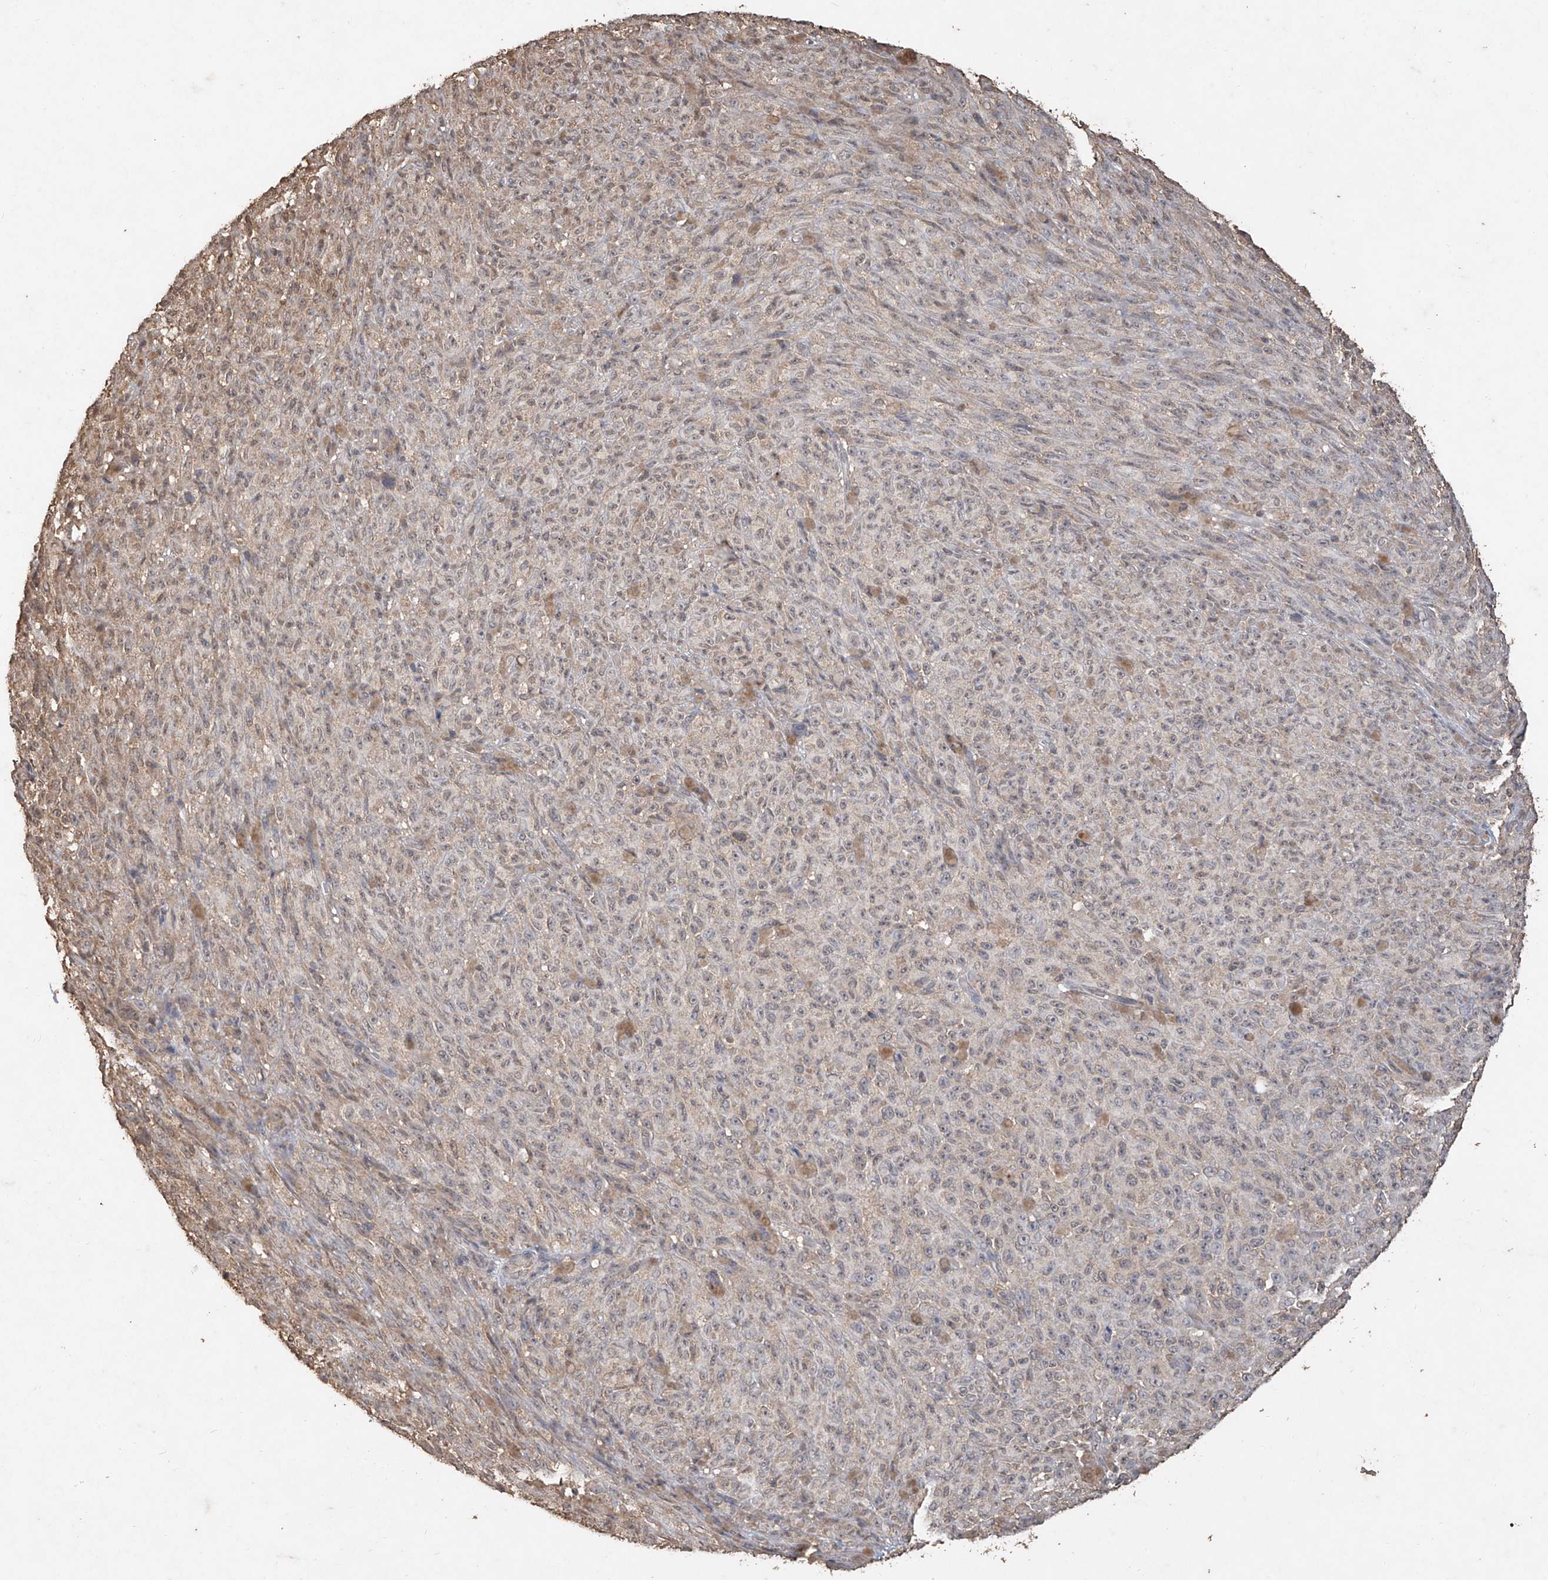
{"staining": {"intensity": "weak", "quantity": "25%-75%", "location": "nuclear"}, "tissue": "melanoma", "cell_type": "Tumor cells", "image_type": "cancer", "snomed": [{"axis": "morphology", "description": "Malignant melanoma, NOS"}, {"axis": "topography", "description": "Skin"}], "caption": "IHC staining of malignant melanoma, which reveals low levels of weak nuclear expression in about 25%-75% of tumor cells indicating weak nuclear protein staining. The staining was performed using DAB (3,3'-diaminobenzidine) (brown) for protein detection and nuclei were counterstained in hematoxylin (blue).", "gene": "ELOVL1", "patient": {"sex": "female", "age": 82}}